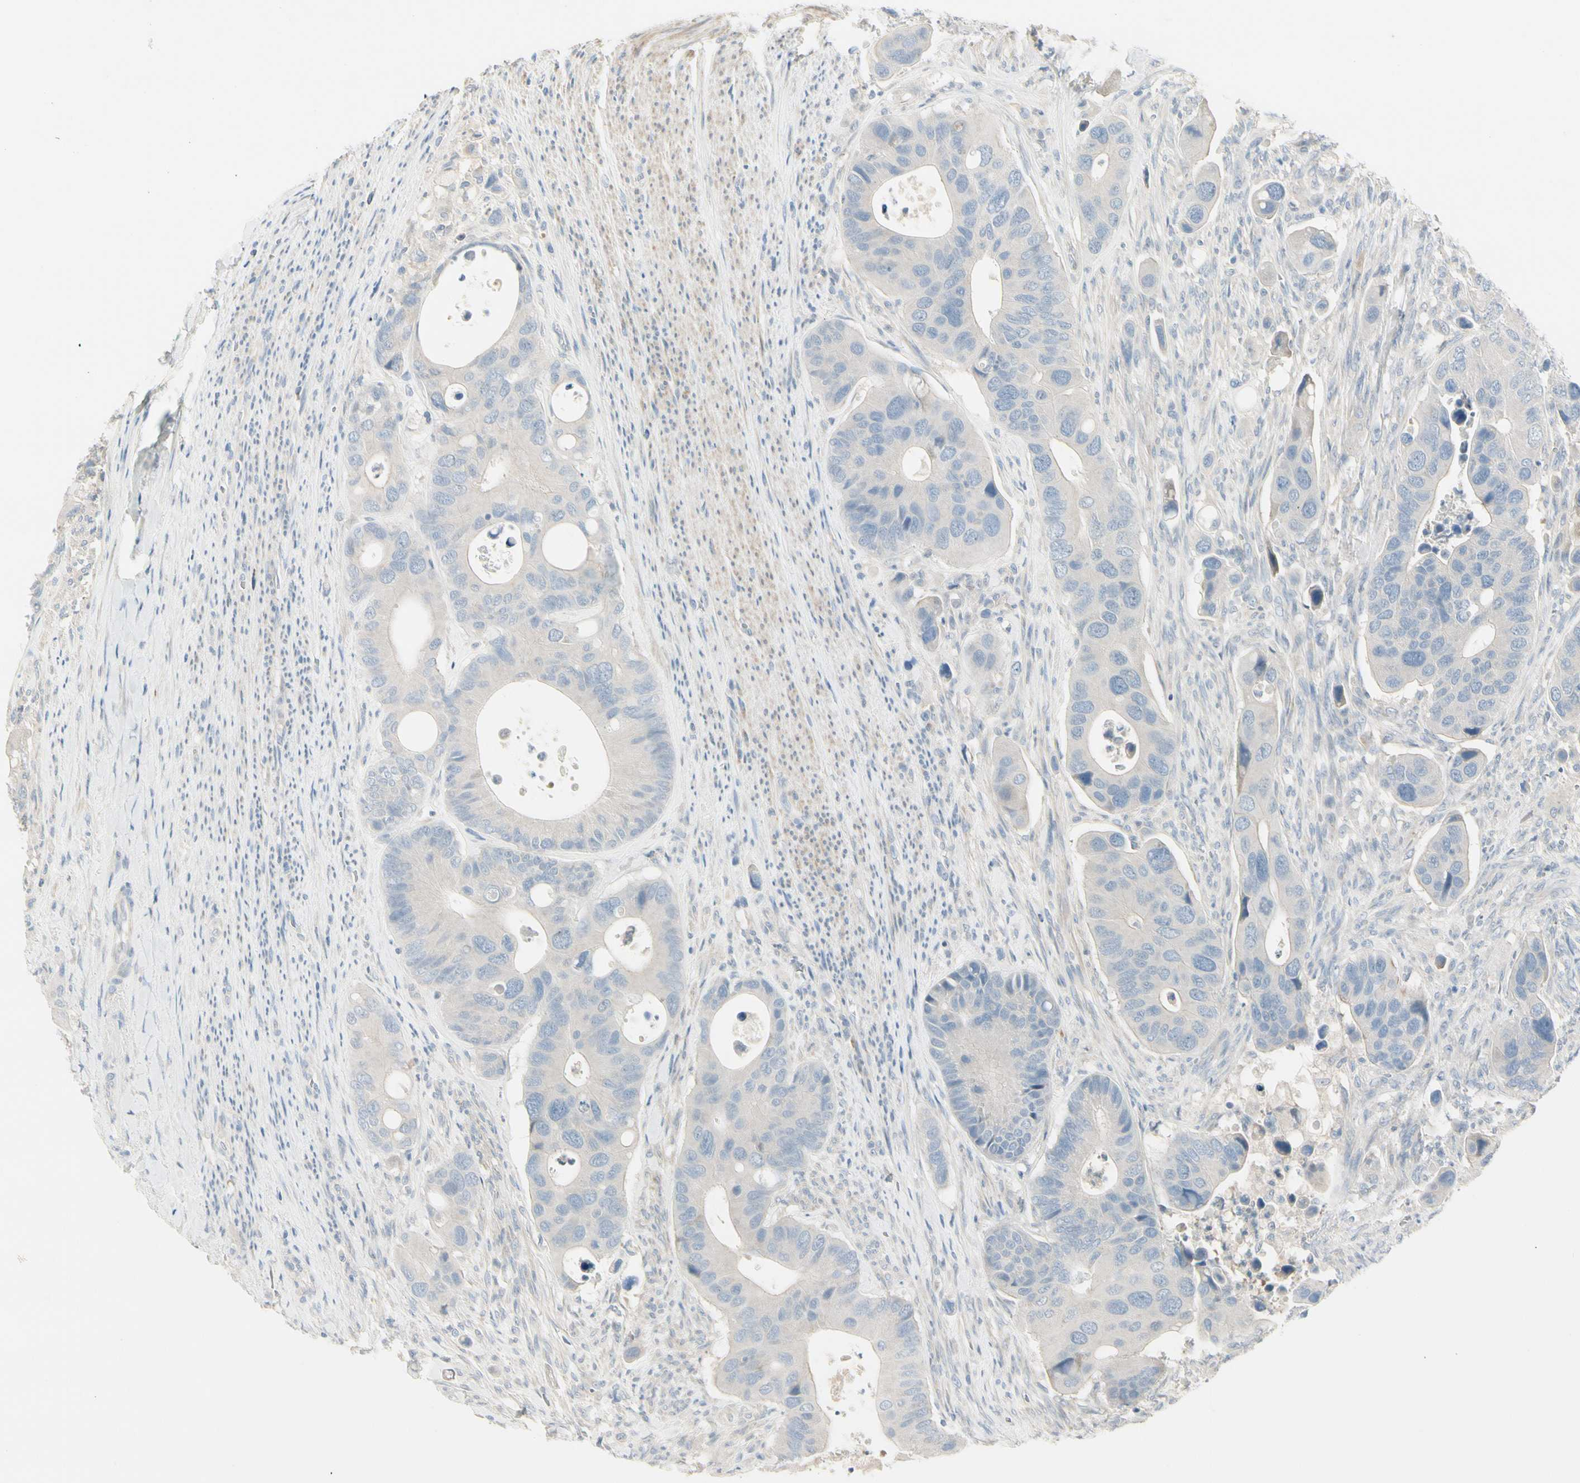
{"staining": {"intensity": "negative", "quantity": "none", "location": "none"}, "tissue": "colorectal cancer", "cell_type": "Tumor cells", "image_type": "cancer", "snomed": [{"axis": "morphology", "description": "Adenocarcinoma, NOS"}, {"axis": "topography", "description": "Rectum"}], "caption": "This histopathology image is of colorectal cancer (adenocarcinoma) stained with immunohistochemistry (IHC) to label a protein in brown with the nuclei are counter-stained blue. There is no positivity in tumor cells.", "gene": "CYP2E1", "patient": {"sex": "female", "age": 57}}